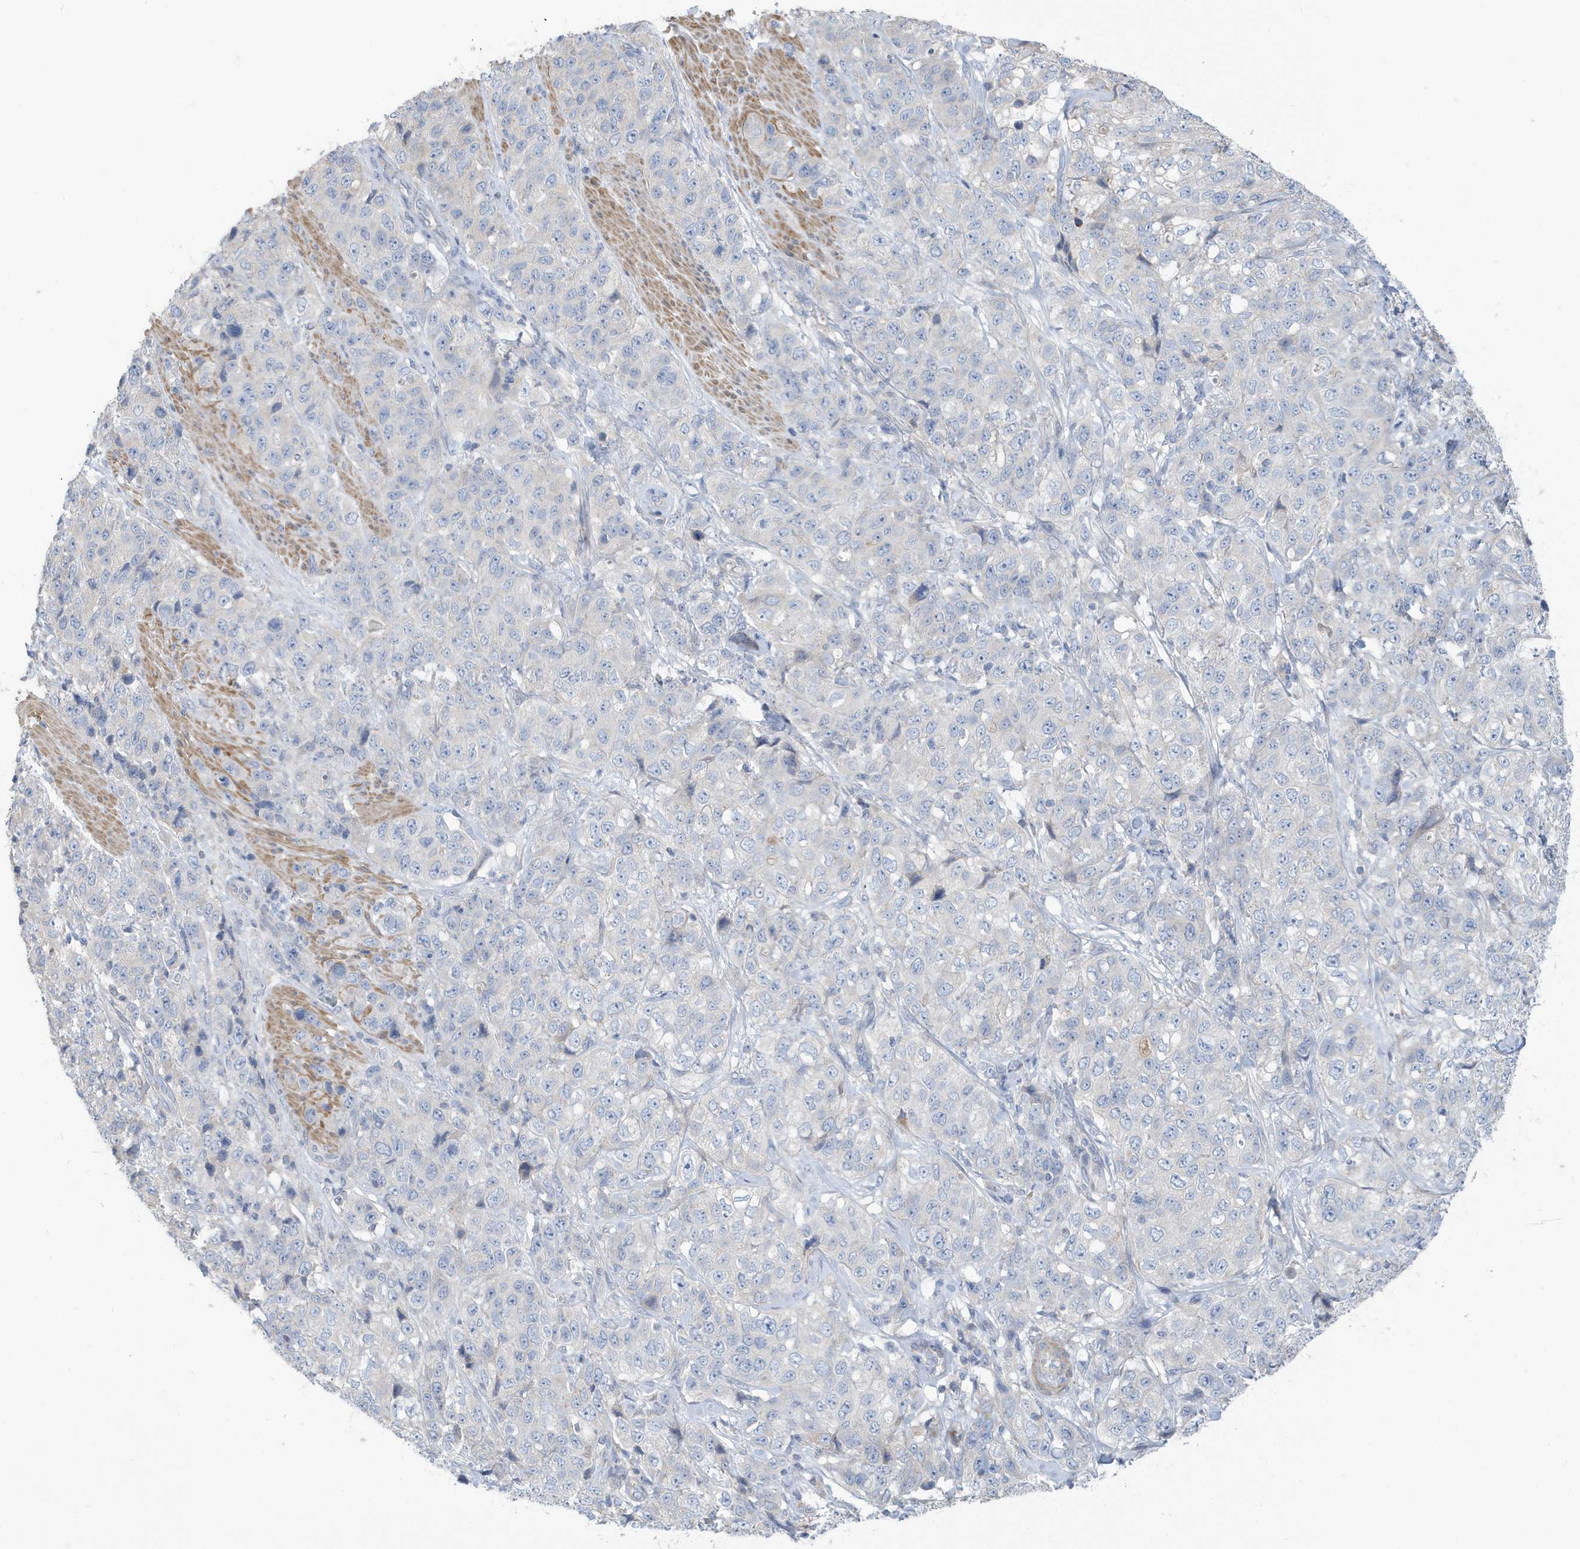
{"staining": {"intensity": "negative", "quantity": "none", "location": "none"}, "tissue": "stomach cancer", "cell_type": "Tumor cells", "image_type": "cancer", "snomed": [{"axis": "morphology", "description": "Adenocarcinoma, NOS"}, {"axis": "topography", "description": "Stomach"}], "caption": "This is an immunohistochemistry (IHC) histopathology image of human stomach cancer. There is no staining in tumor cells.", "gene": "ATP13A5", "patient": {"sex": "male", "age": 48}}